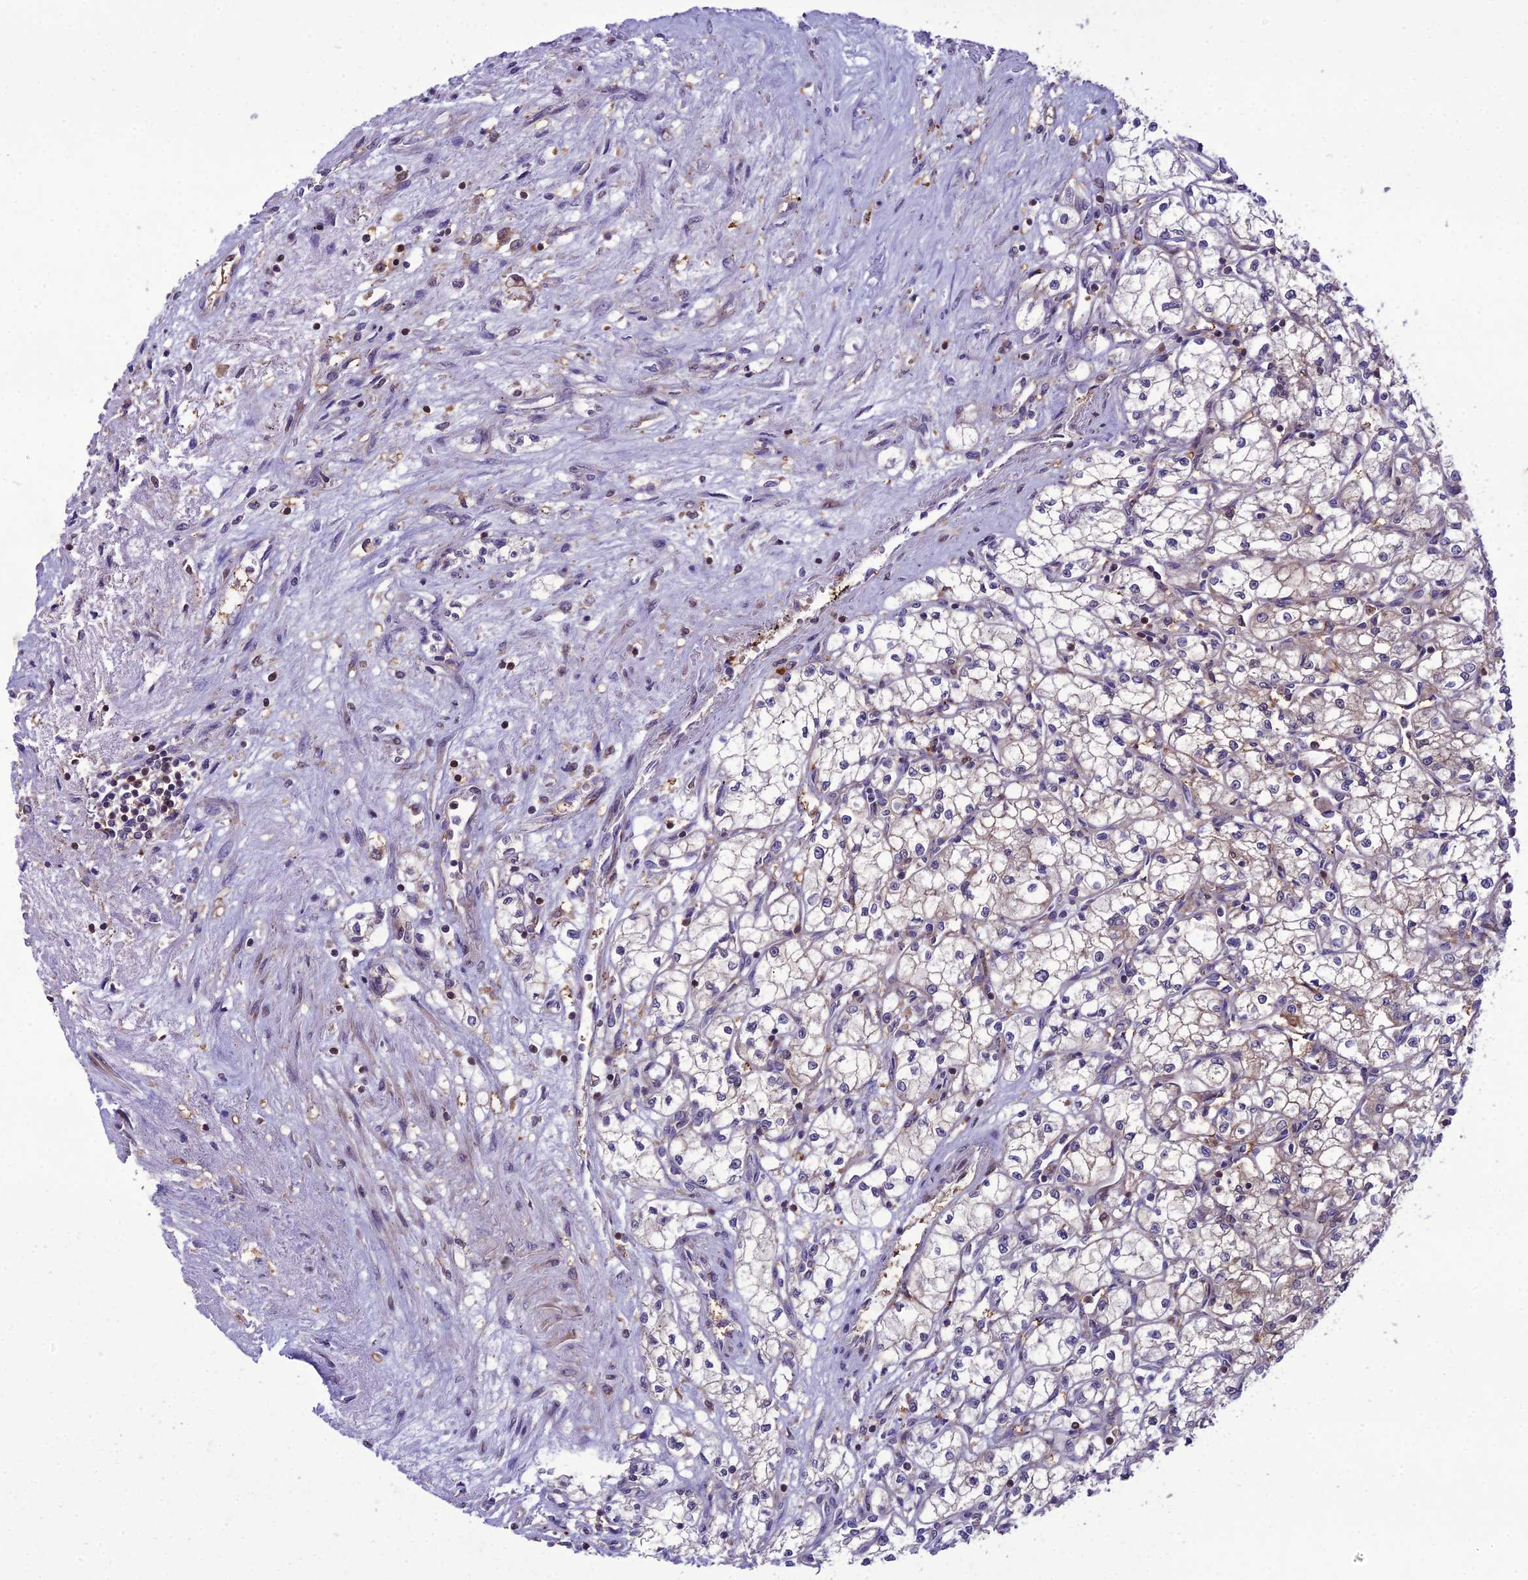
{"staining": {"intensity": "weak", "quantity": "<25%", "location": "cytoplasmic/membranous"}, "tissue": "renal cancer", "cell_type": "Tumor cells", "image_type": "cancer", "snomed": [{"axis": "morphology", "description": "Adenocarcinoma, NOS"}, {"axis": "topography", "description": "Kidney"}], "caption": "High magnification brightfield microscopy of renal cancer (adenocarcinoma) stained with DAB (brown) and counterstained with hematoxylin (blue): tumor cells show no significant staining.", "gene": "GDF6", "patient": {"sex": "male", "age": 59}}